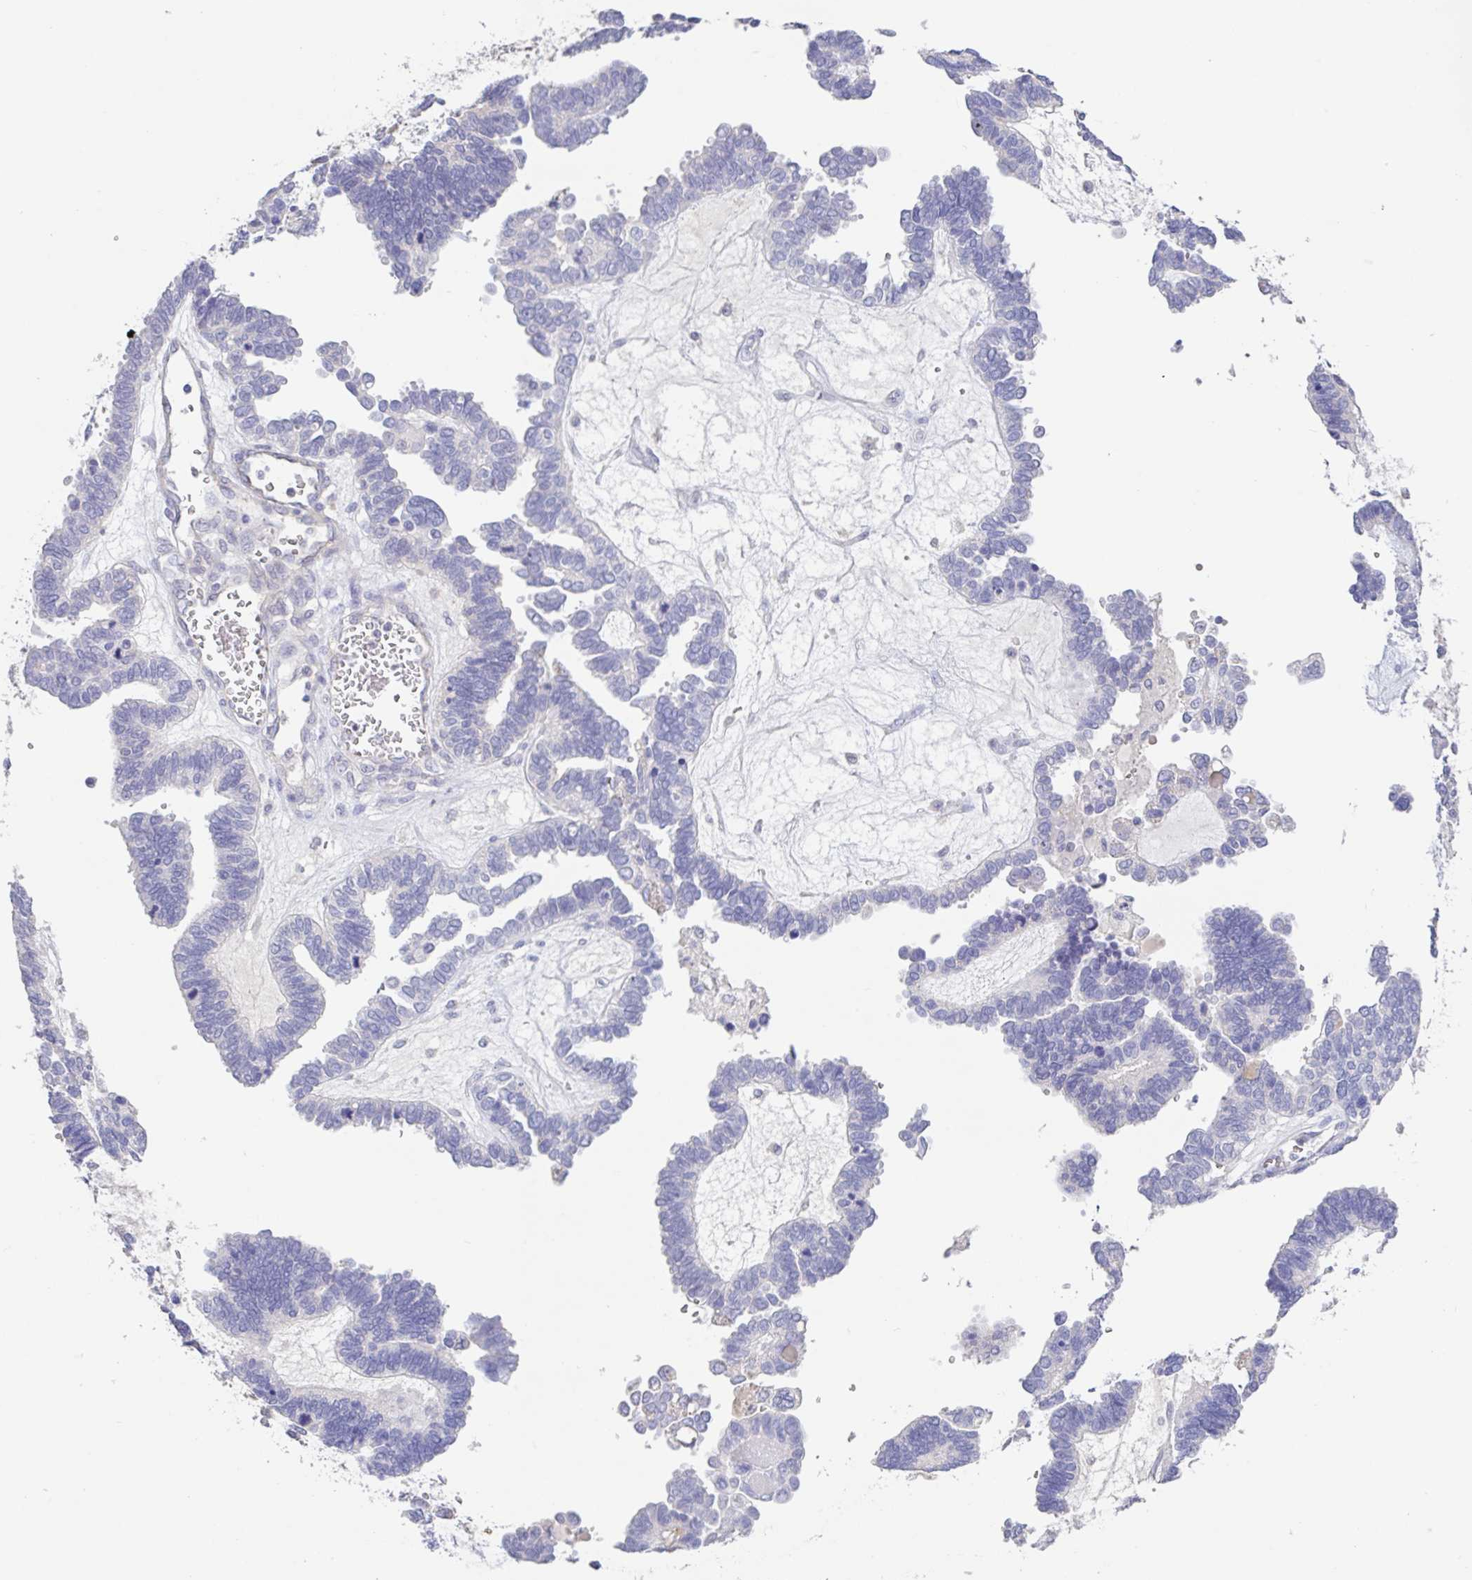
{"staining": {"intensity": "negative", "quantity": "none", "location": "none"}, "tissue": "ovarian cancer", "cell_type": "Tumor cells", "image_type": "cancer", "snomed": [{"axis": "morphology", "description": "Cystadenocarcinoma, serous, NOS"}, {"axis": "topography", "description": "Ovary"}], "caption": "A photomicrograph of human ovarian cancer (serous cystadenocarcinoma) is negative for staining in tumor cells. (DAB immunohistochemistry (IHC), high magnification).", "gene": "PYGM", "patient": {"sex": "female", "age": 51}}